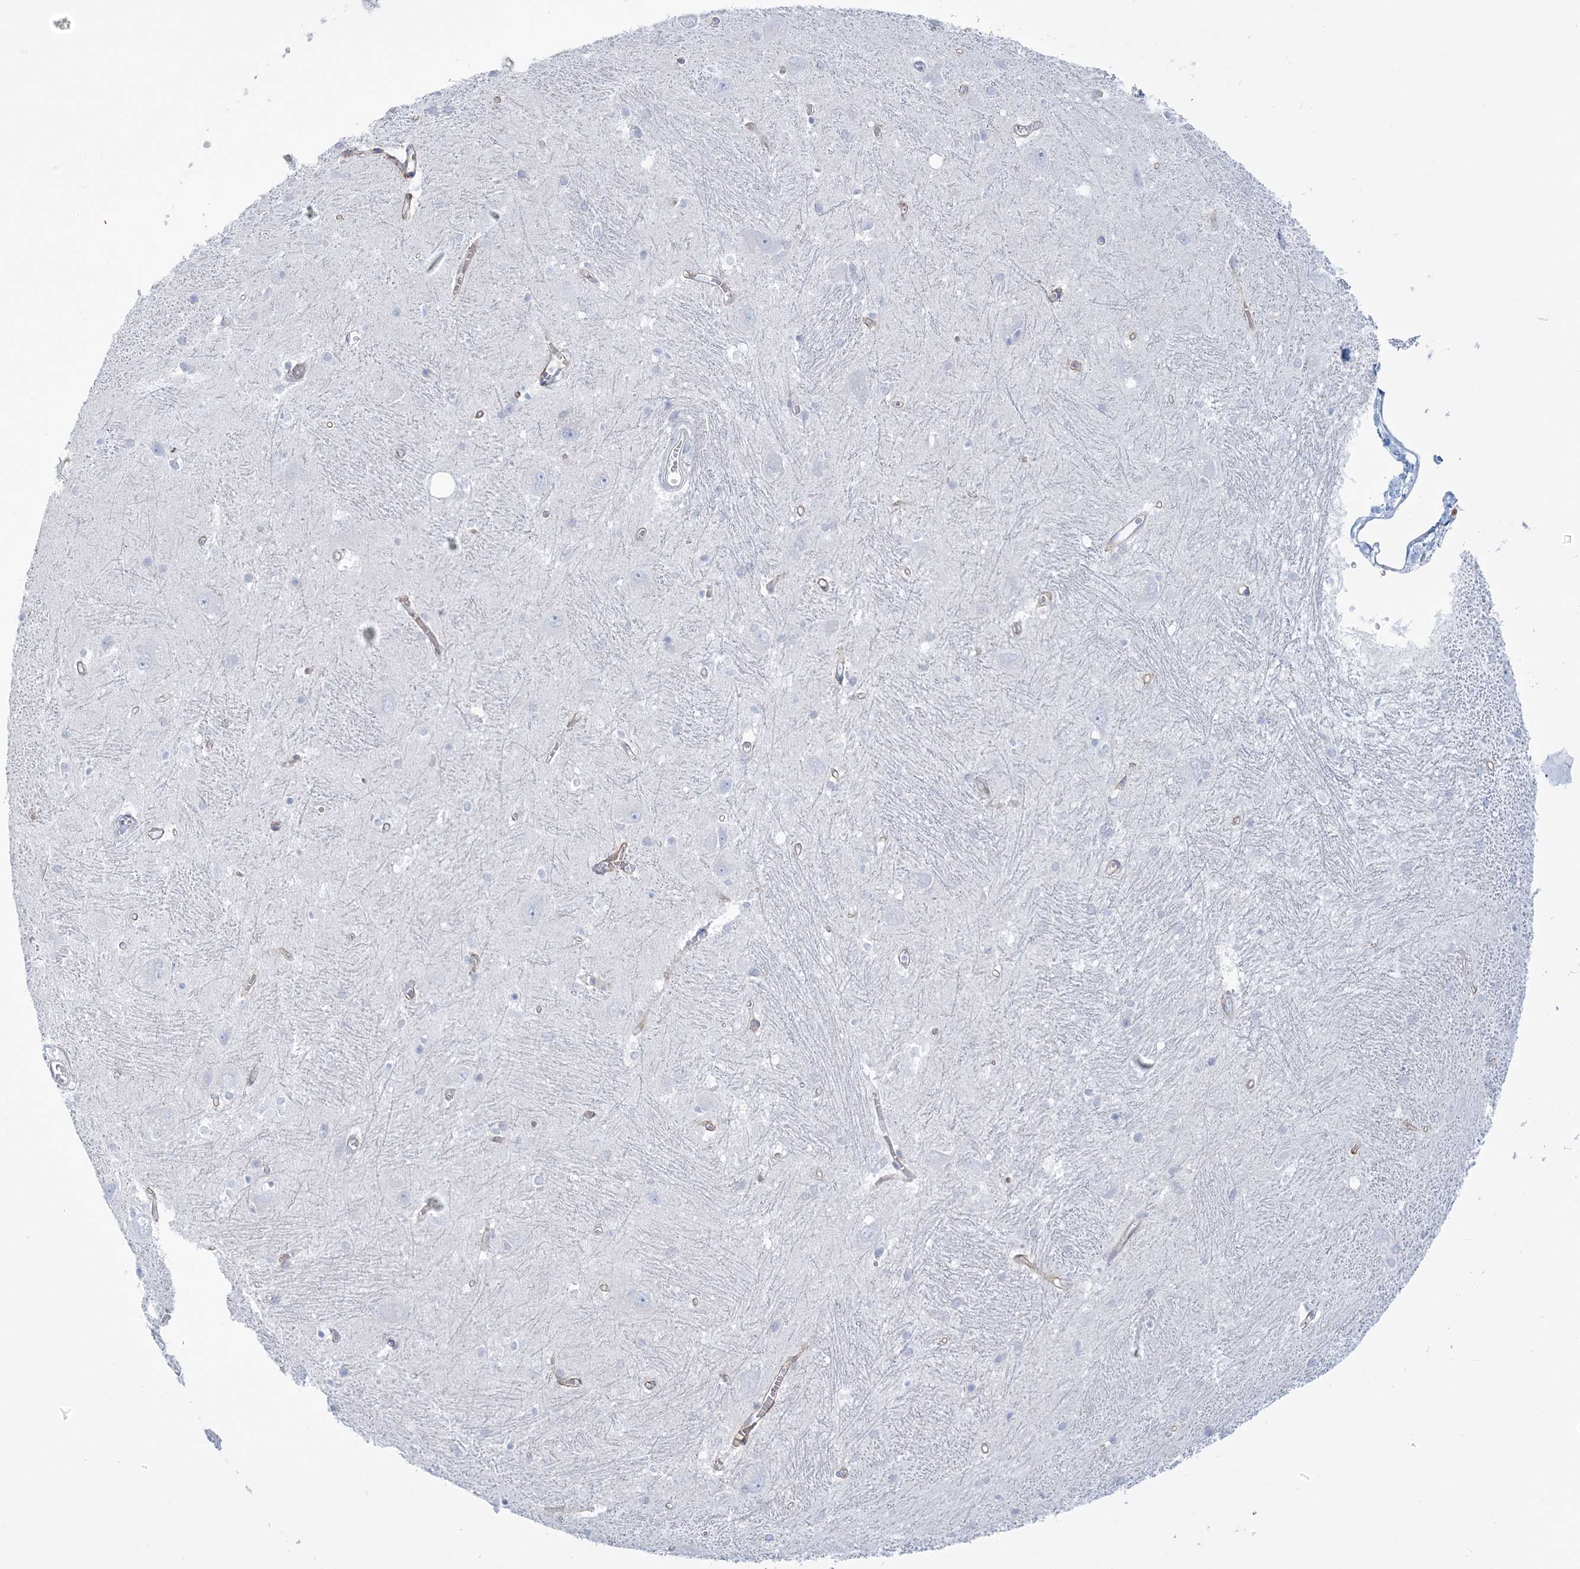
{"staining": {"intensity": "negative", "quantity": "none", "location": "none"}, "tissue": "caudate", "cell_type": "Glial cells", "image_type": "normal", "snomed": [{"axis": "morphology", "description": "Normal tissue, NOS"}, {"axis": "topography", "description": "Lateral ventricle wall"}], "caption": "Immunohistochemistry micrograph of normal human caudate stained for a protein (brown), which reveals no positivity in glial cells.", "gene": "ADGB", "patient": {"sex": "male", "age": 37}}